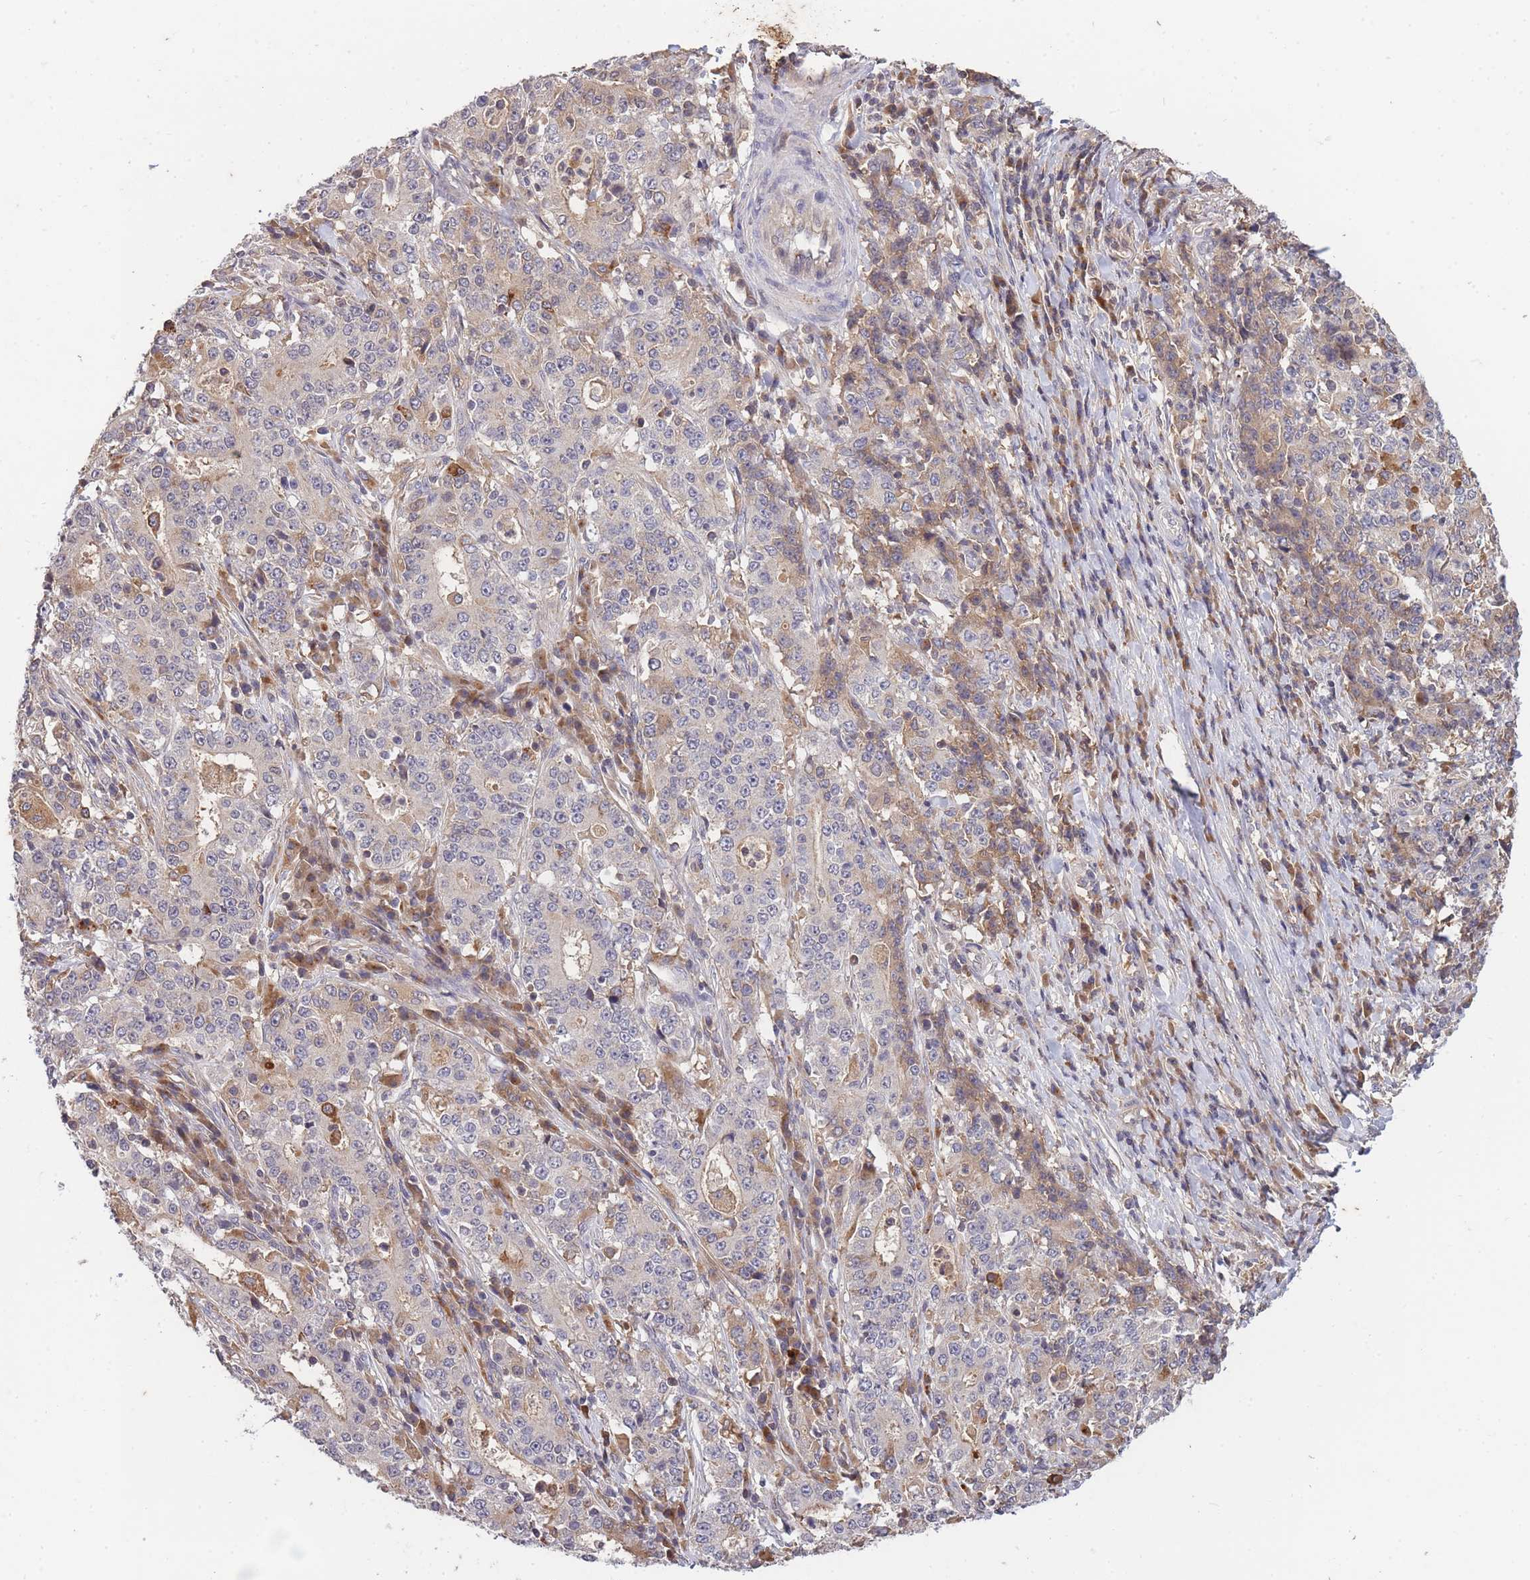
{"staining": {"intensity": "weak", "quantity": "25%-75%", "location": "cytoplasmic/membranous"}, "tissue": "stomach cancer", "cell_type": "Tumor cells", "image_type": "cancer", "snomed": [{"axis": "morphology", "description": "Normal tissue, NOS"}, {"axis": "morphology", "description": "Adenocarcinoma, NOS"}, {"axis": "topography", "description": "Stomach, upper"}, {"axis": "topography", "description": "Stomach"}], "caption": "An image of human stomach cancer stained for a protein shows weak cytoplasmic/membranous brown staining in tumor cells. The staining was performed using DAB (3,3'-diaminobenzidine) to visualize the protein expression in brown, while the nuclei were stained in blue with hematoxylin (Magnification: 20x).", "gene": "RALGDS", "patient": {"sex": "male", "age": 59}}